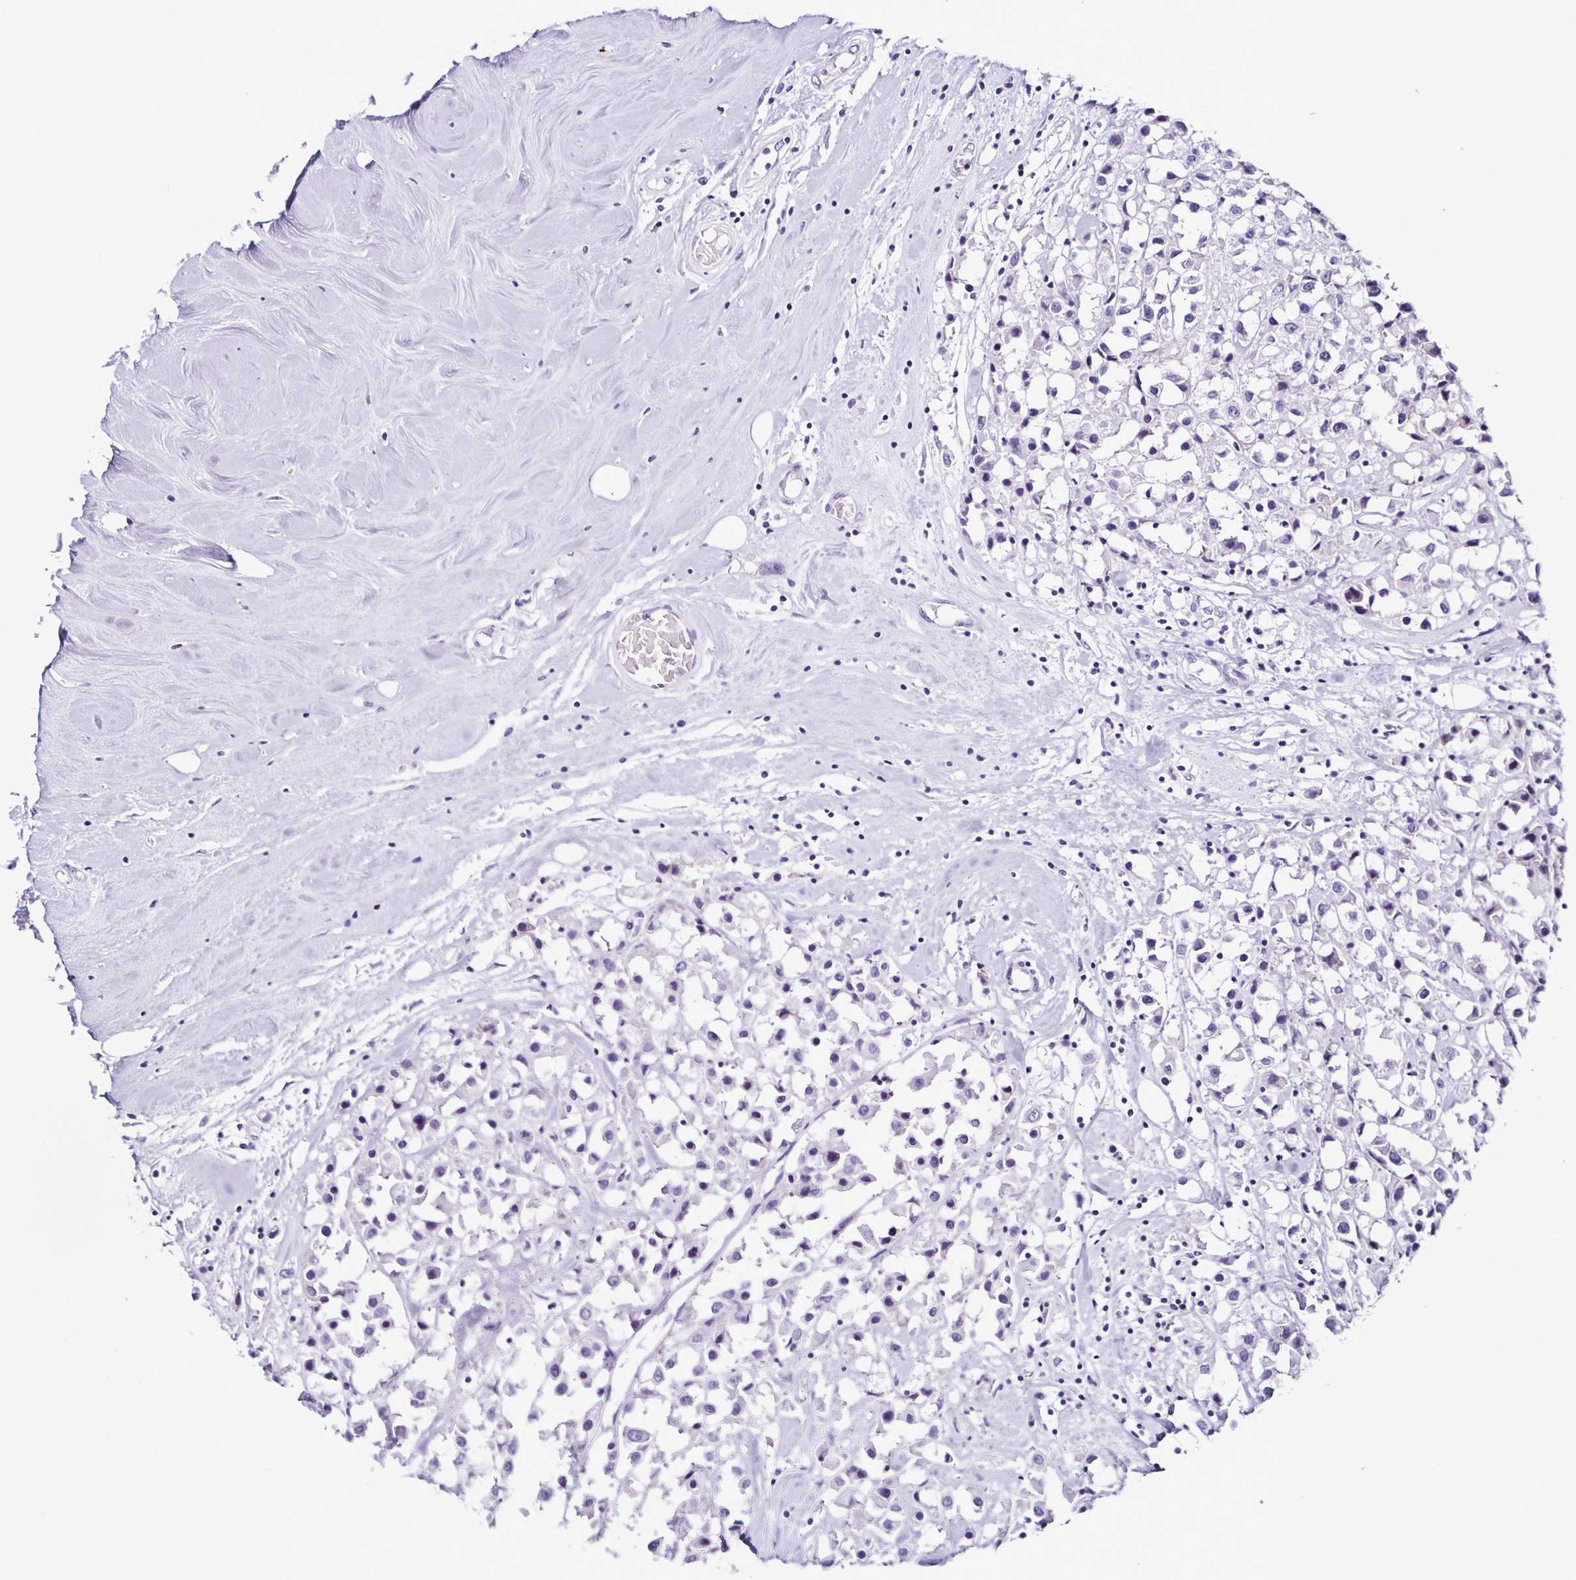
{"staining": {"intensity": "negative", "quantity": "none", "location": "none"}, "tissue": "breast cancer", "cell_type": "Tumor cells", "image_type": "cancer", "snomed": [{"axis": "morphology", "description": "Duct carcinoma"}, {"axis": "topography", "description": "Breast"}], "caption": "High power microscopy photomicrograph of an IHC micrograph of invasive ductal carcinoma (breast), revealing no significant positivity in tumor cells.", "gene": "SRL", "patient": {"sex": "female", "age": 61}}